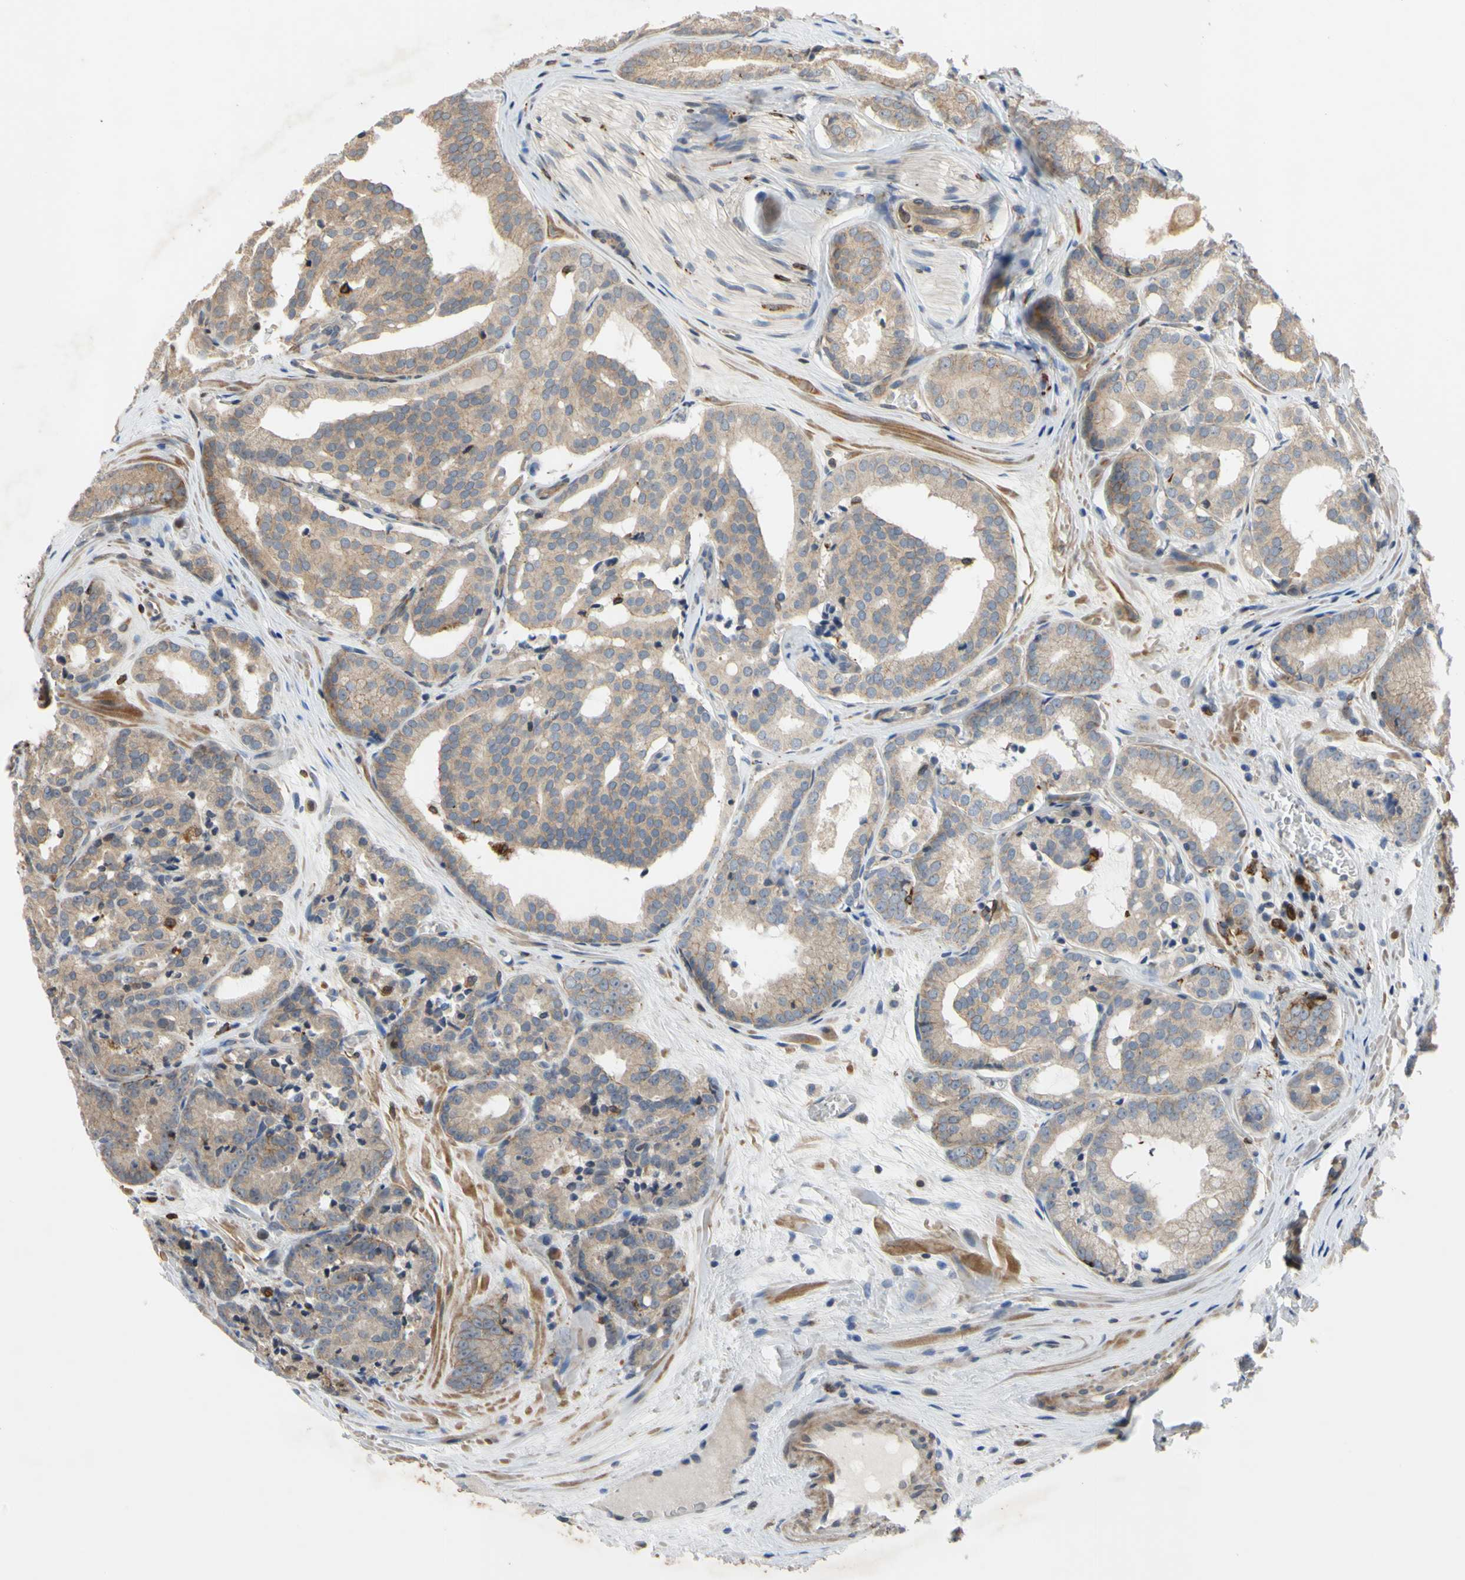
{"staining": {"intensity": "weak", "quantity": ">75%", "location": "cytoplasmic/membranous"}, "tissue": "prostate cancer", "cell_type": "Tumor cells", "image_type": "cancer", "snomed": [{"axis": "morphology", "description": "Adenocarcinoma, High grade"}, {"axis": "topography", "description": "Prostate"}], "caption": "DAB (3,3'-diaminobenzidine) immunohistochemical staining of human prostate cancer exhibits weak cytoplasmic/membranous protein expression in about >75% of tumor cells. (DAB (3,3'-diaminobenzidine) = brown stain, brightfield microscopy at high magnification).", "gene": "PLXNA2", "patient": {"sex": "male", "age": 64}}